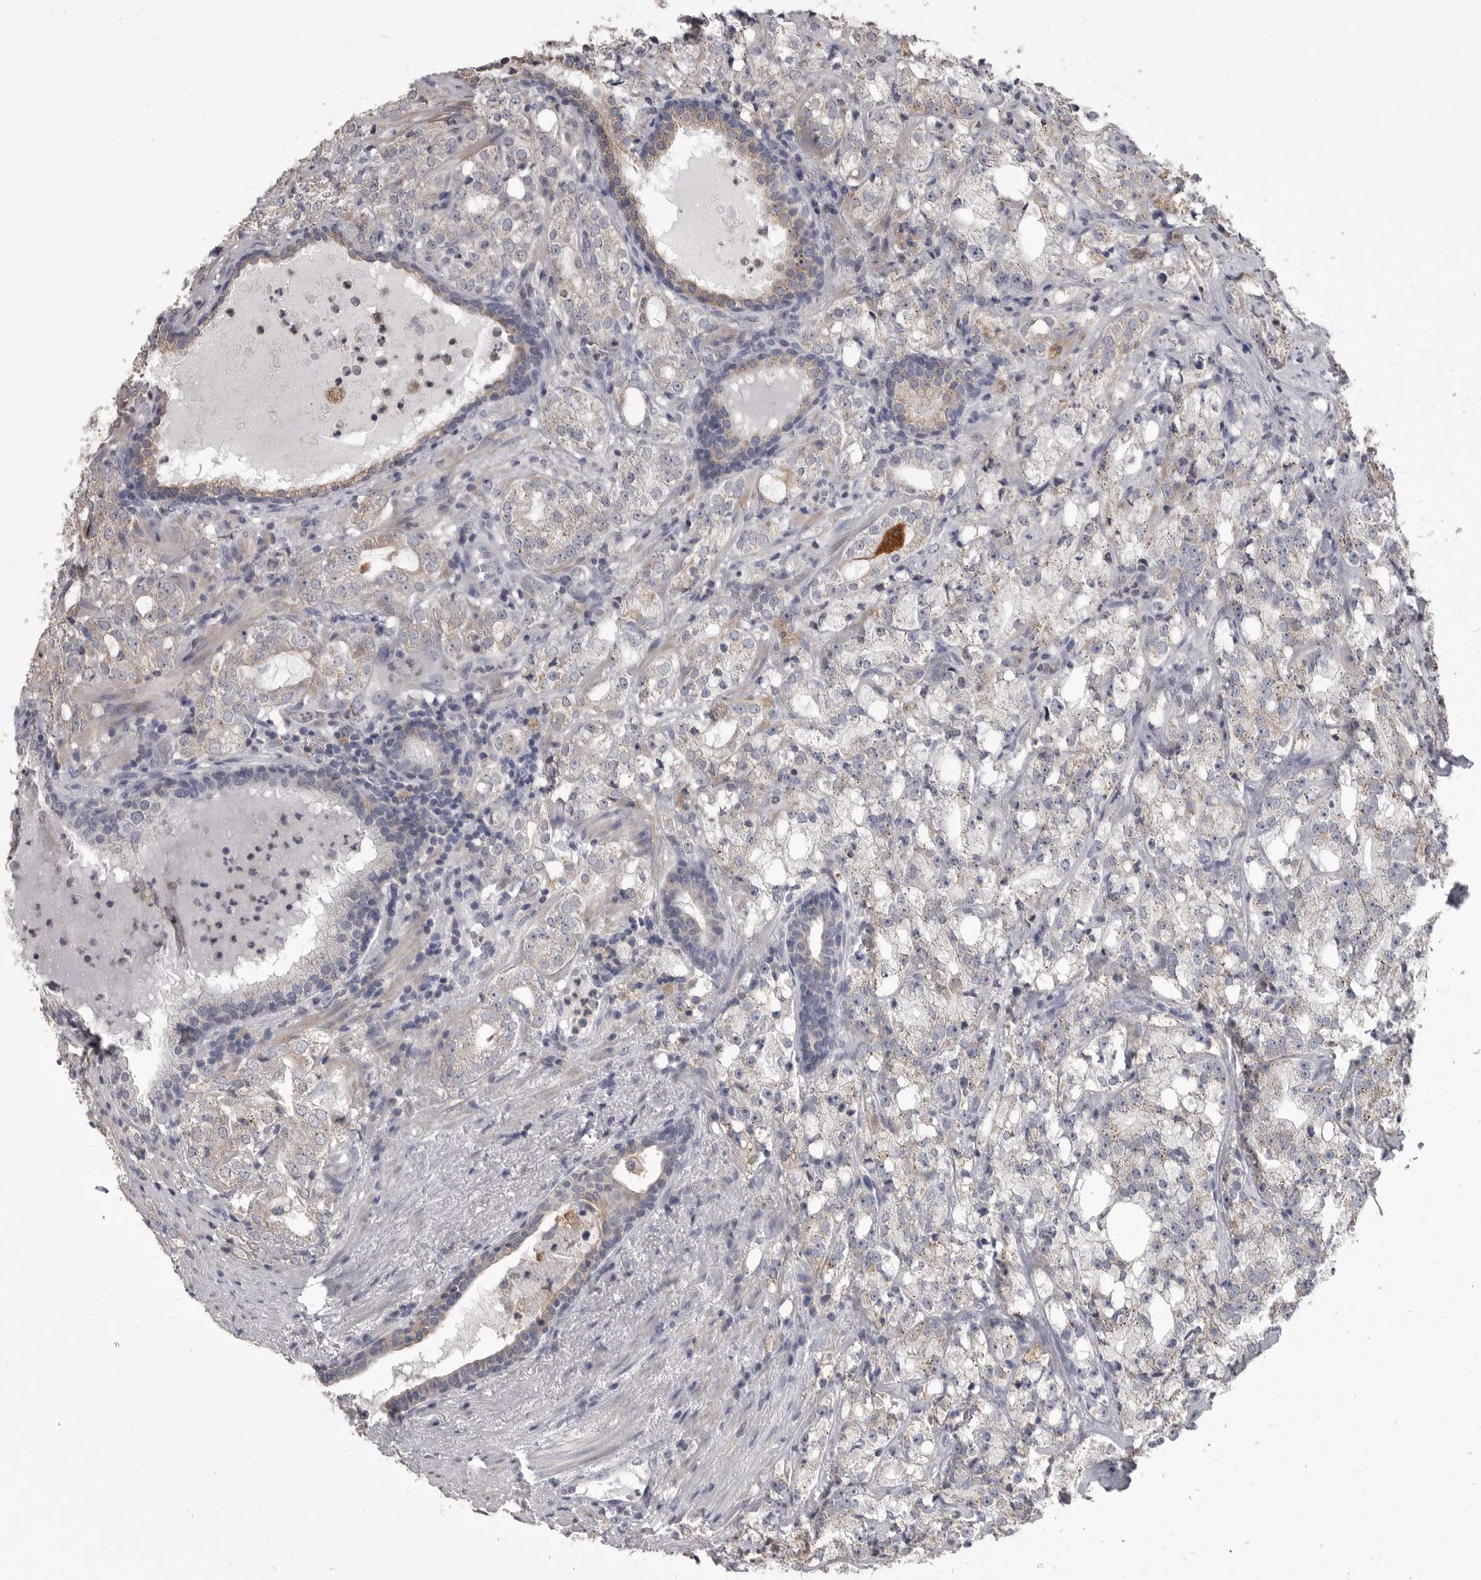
{"staining": {"intensity": "weak", "quantity": "25%-75%", "location": "cytoplasmic/membranous"}, "tissue": "prostate cancer", "cell_type": "Tumor cells", "image_type": "cancer", "snomed": [{"axis": "morphology", "description": "Adenocarcinoma, High grade"}, {"axis": "topography", "description": "Prostate"}], "caption": "Immunohistochemical staining of prostate cancer (high-grade adenocarcinoma) shows low levels of weak cytoplasmic/membranous positivity in about 25%-75% of tumor cells. (DAB IHC, brown staining for protein, blue staining for nuclei).", "gene": "CMTM6", "patient": {"sex": "male", "age": 64}}